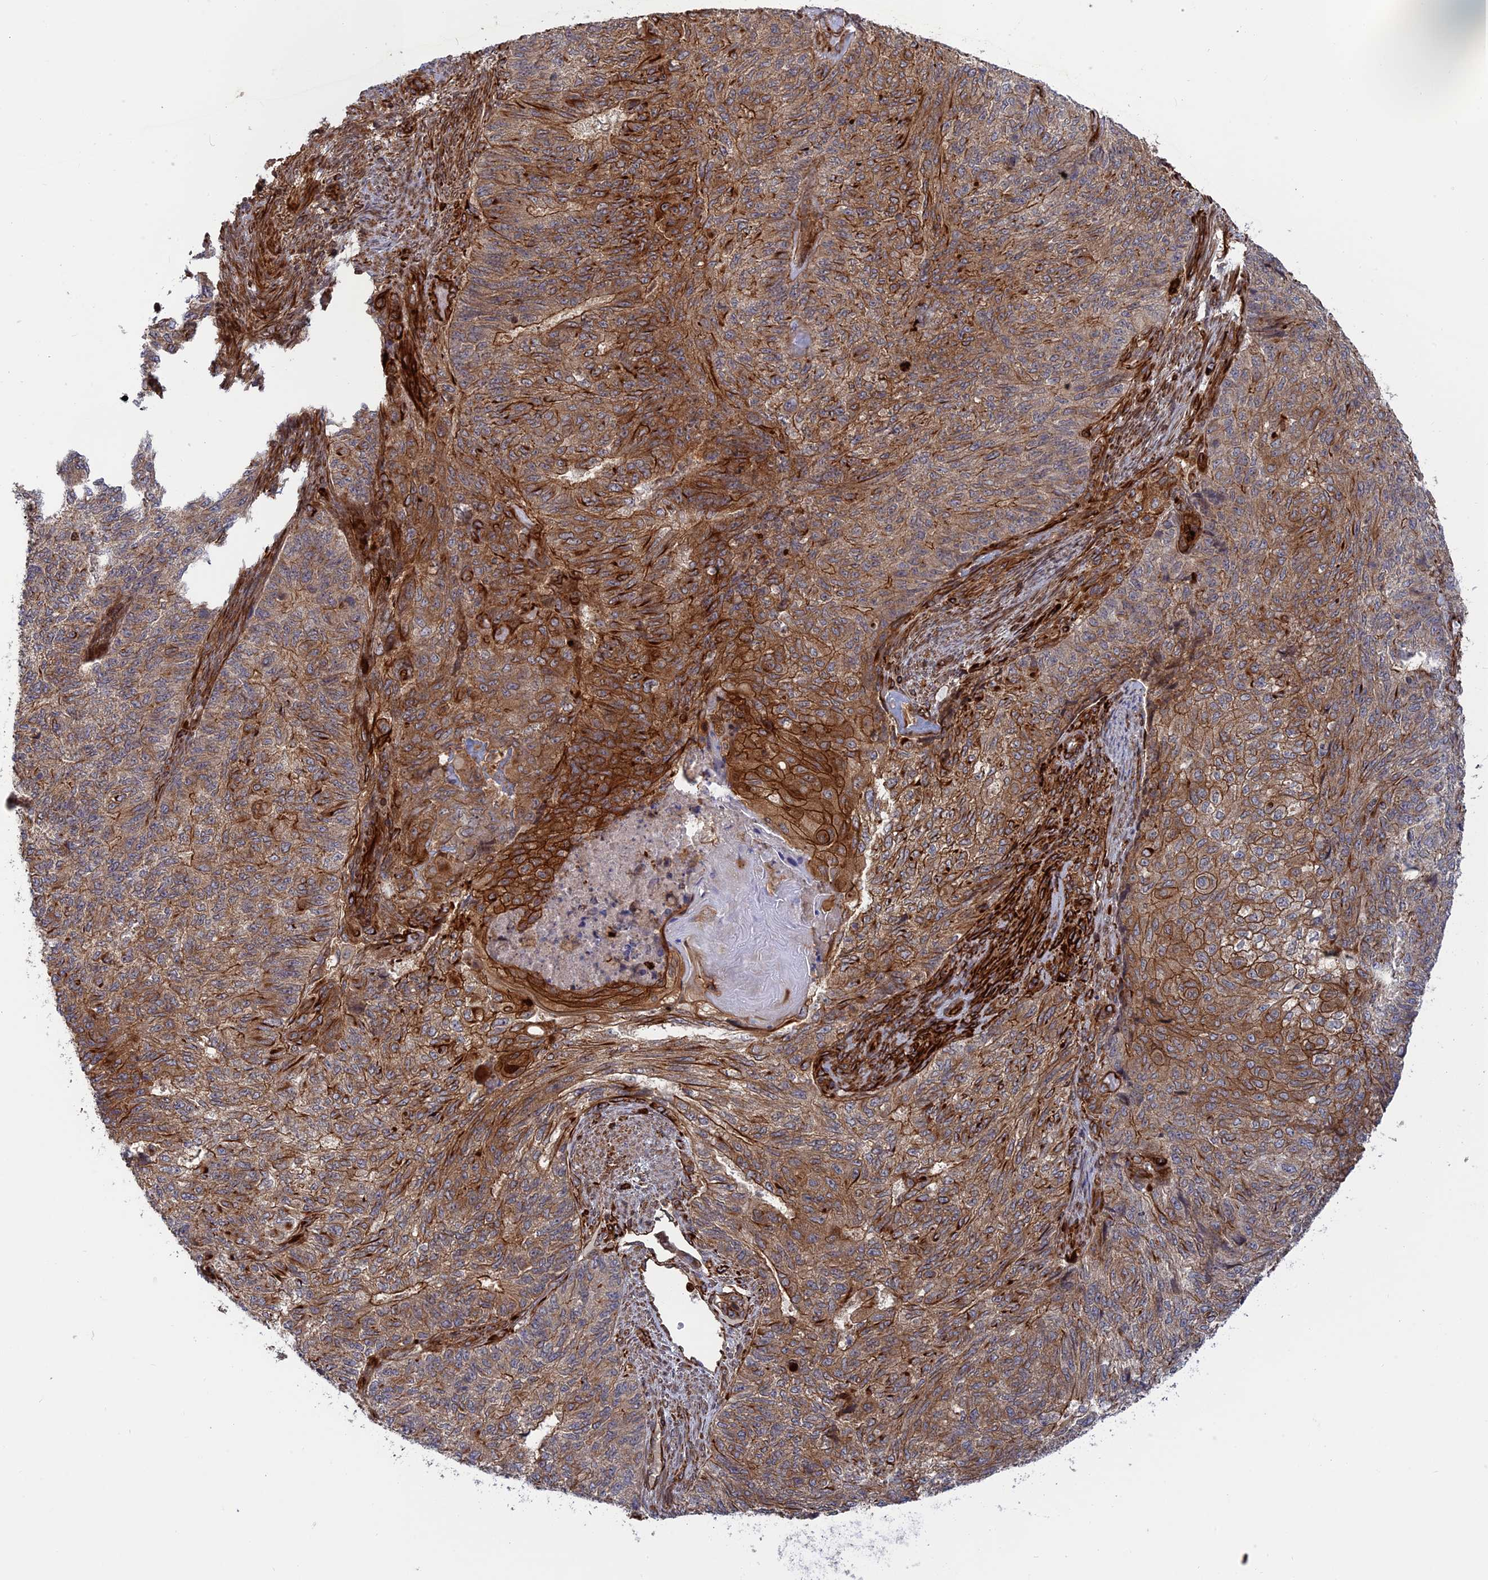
{"staining": {"intensity": "moderate", "quantity": ">75%", "location": "cytoplasmic/membranous"}, "tissue": "endometrial cancer", "cell_type": "Tumor cells", "image_type": "cancer", "snomed": [{"axis": "morphology", "description": "Adenocarcinoma, NOS"}, {"axis": "topography", "description": "Endometrium"}], "caption": "An image of adenocarcinoma (endometrial) stained for a protein demonstrates moderate cytoplasmic/membranous brown staining in tumor cells.", "gene": "PHLDB3", "patient": {"sex": "female", "age": 32}}